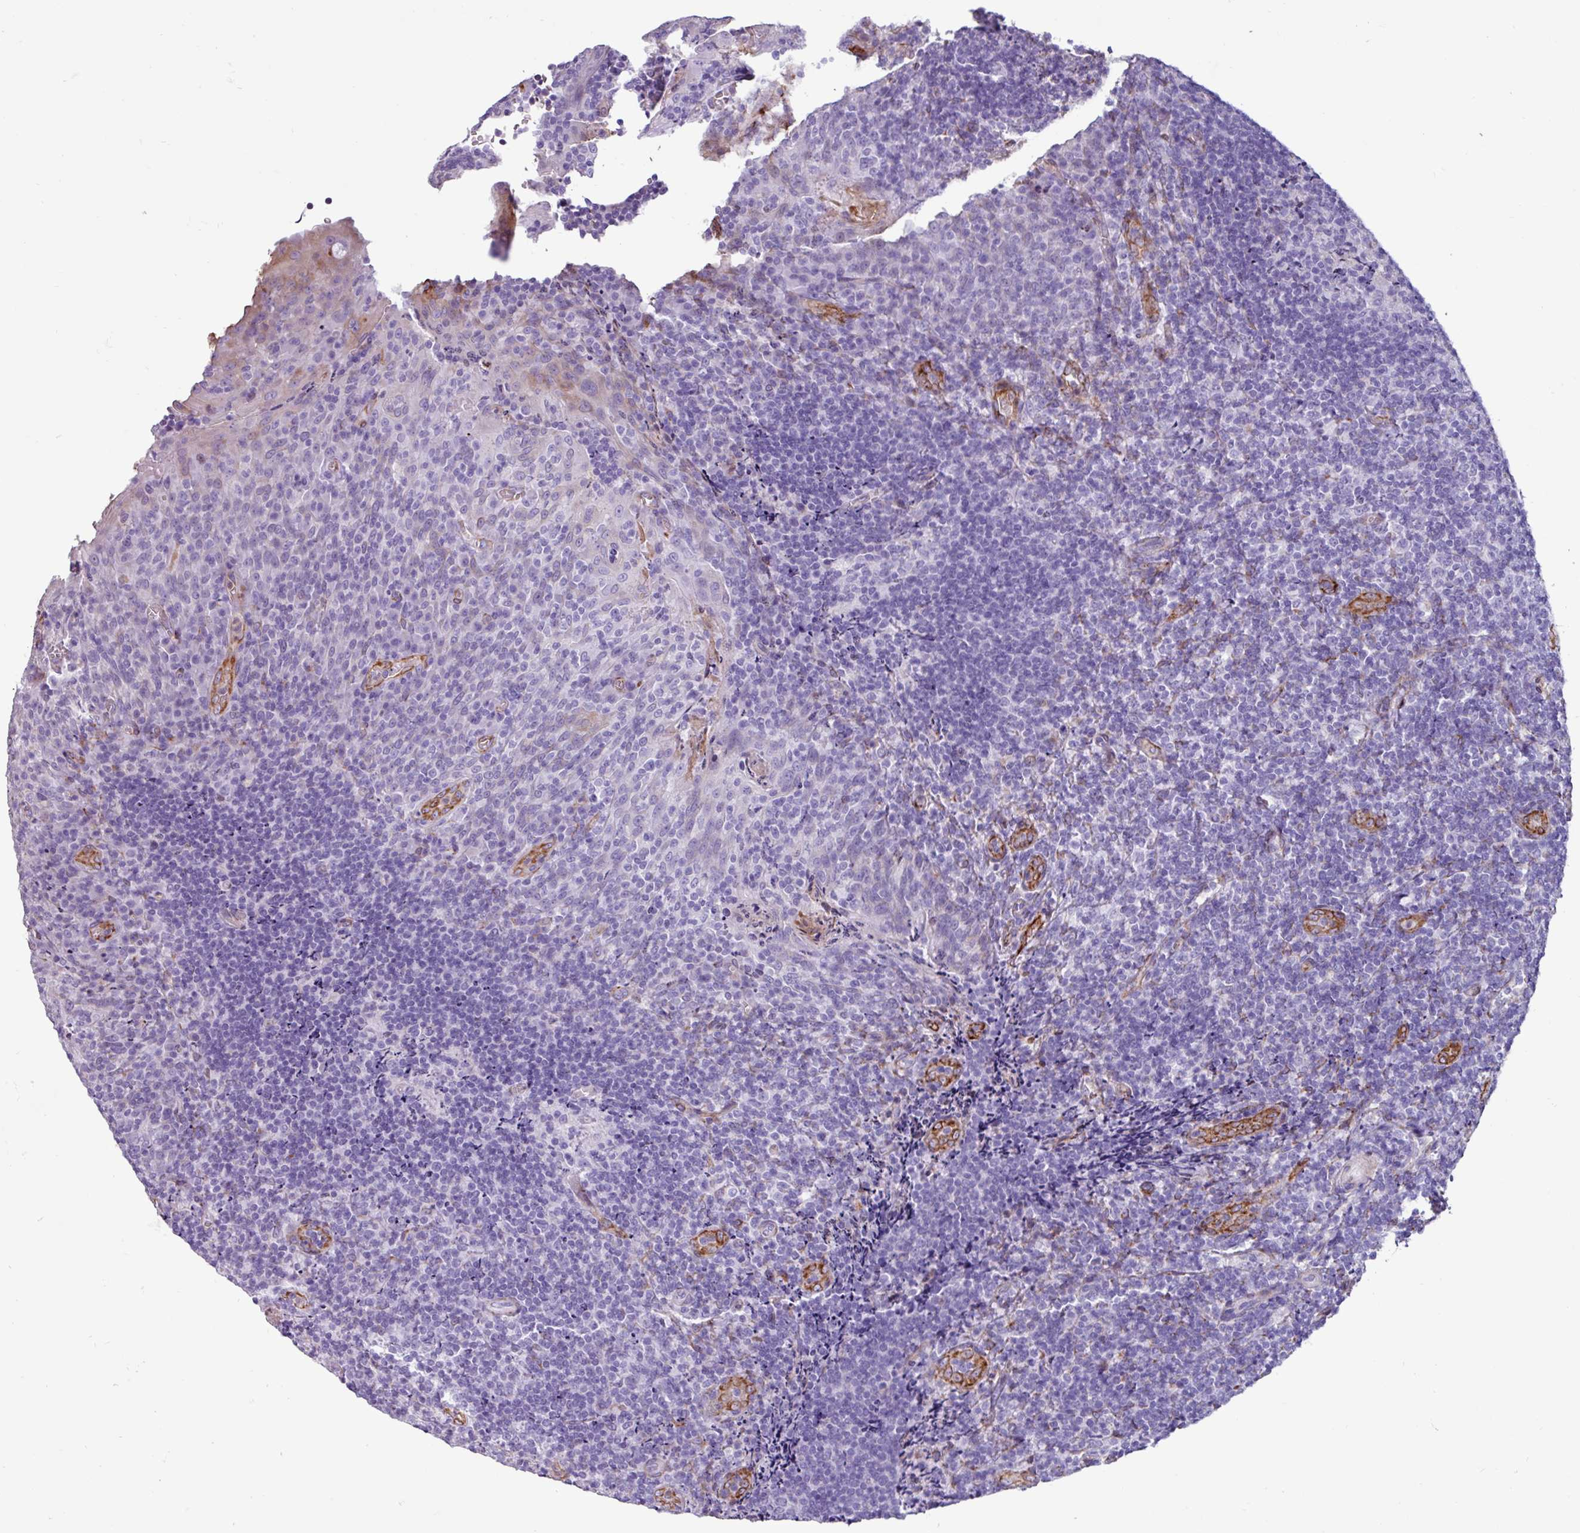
{"staining": {"intensity": "negative", "quantity": "none", "location": "none"}, "tissue": "tonsil", "cell_type": "Germinal center cells", "image_type": "normal", "snomed": [{"axis": "morphology", "description": "Normal tissue, NOS"}, {"axis": "topography", "description": "Tonsil"}], "caption": "High power microscopy image of an immunohistochemistry (IHC) histopathology image of benign tonsil, revealing no significant staining in germinal center cells. (Stains: DAB immunohistochemistry (IHC) with hematoxylin counter stain, Microscopy: brightfield microscopy at high magnification).", "gene": "PPP1R35", "patient": {"sex": "male", "age": 17}}